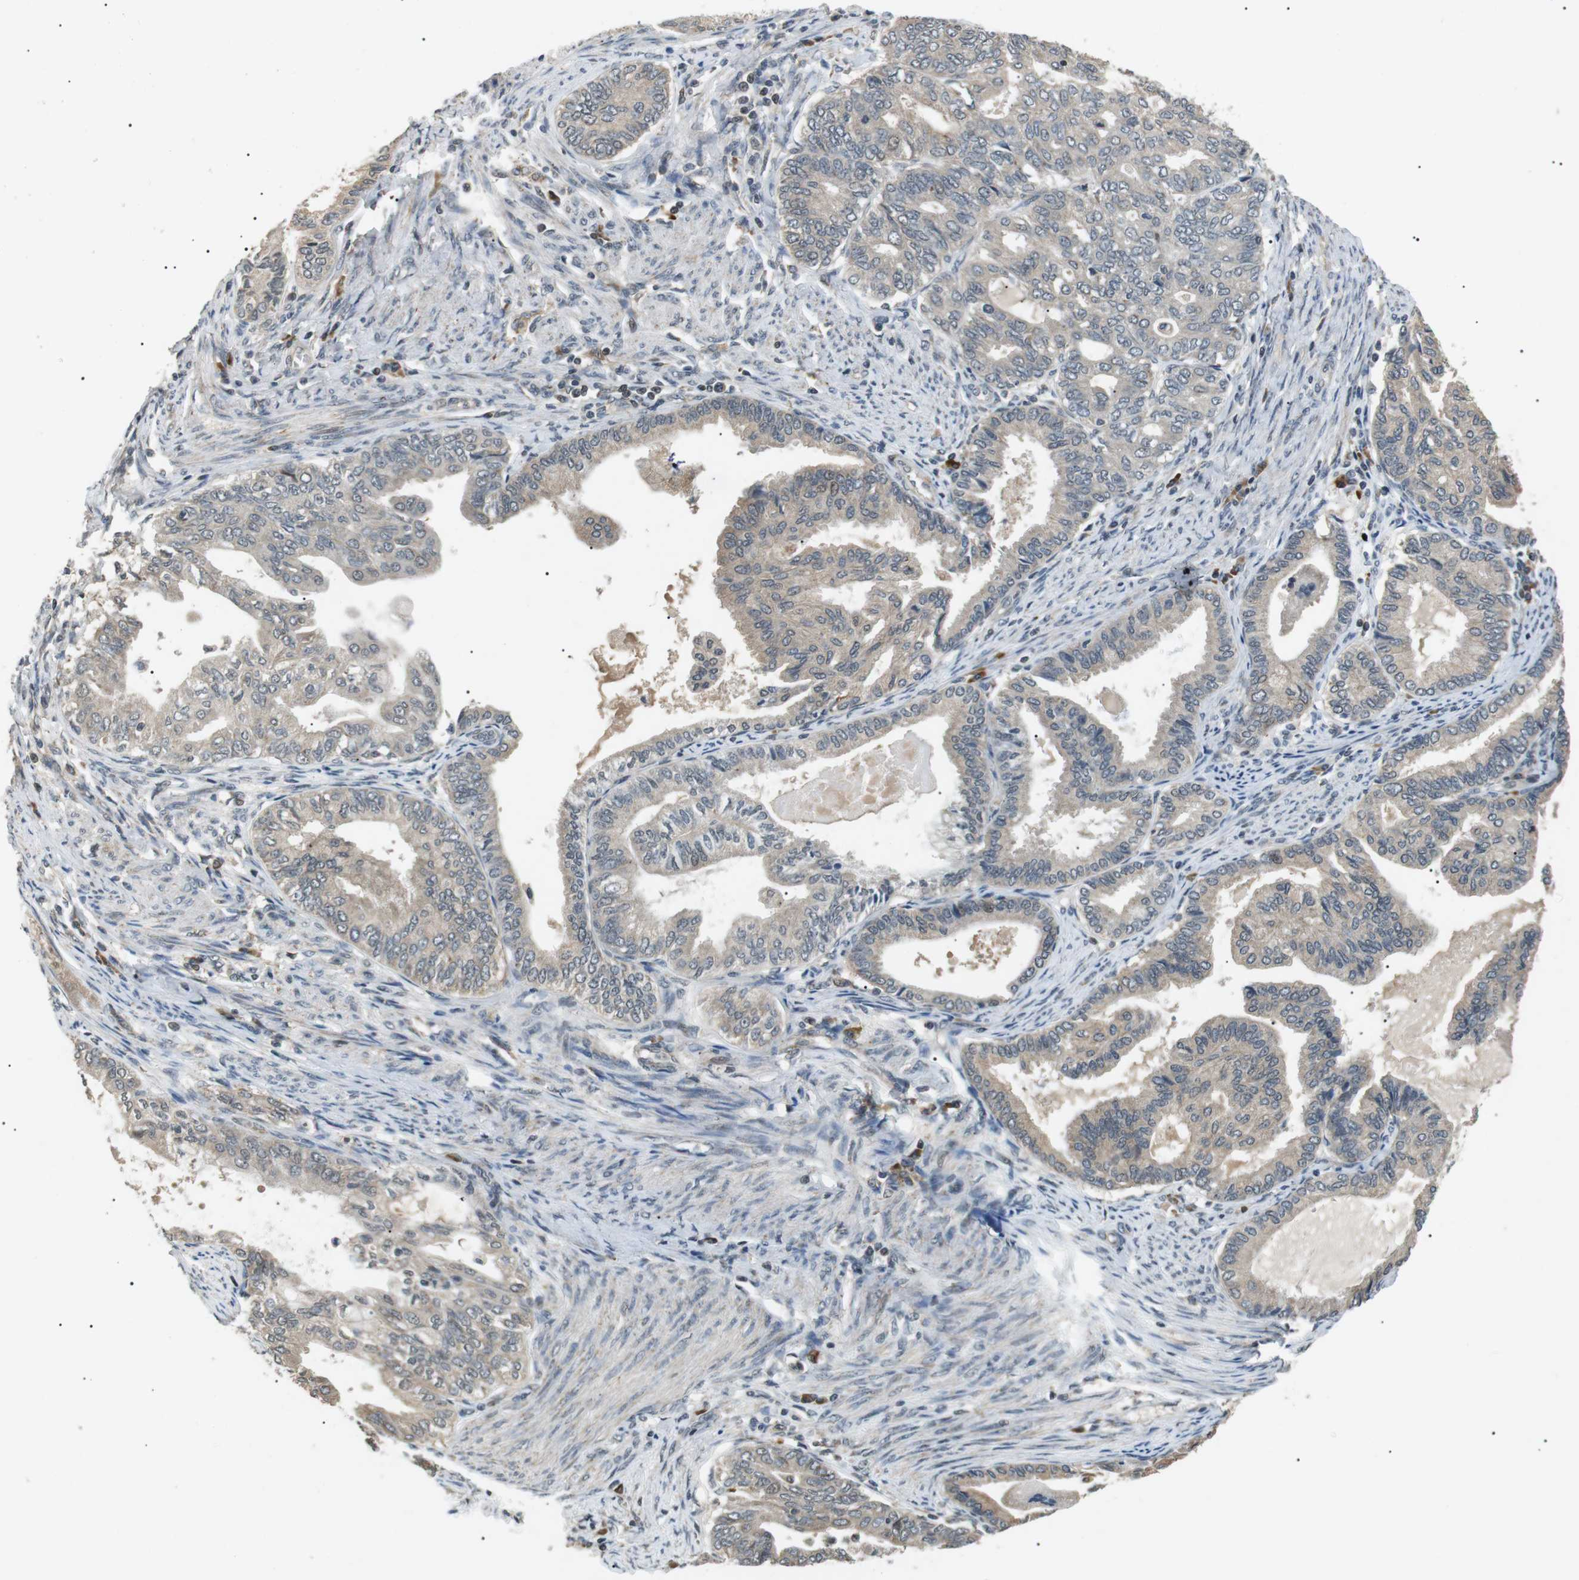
{"staining": {"intensity": "weak", "quantity": ">75%", "location": "cytoplasmic/membranous"}, "tissue": "endometrial cancer", "cell_type": "Tumor cells", "image_type": "cancer", "snomed": [{"axis": "morphology", "description": "Adenocarcinoma, NOS"}, {"axis": "topography", "description": "Endometrium"}], "caption": "Endometrial adenocarcinoma tissue demonstrates weak cytoplasmic/membranous expression in approximately >75% of tumor cells (Stains: DAB (3,3'-diaminobenzidine) in brown, nuclei in blue, Microscopy: brightfield microscopy at high magnification).", "gene": "HSPA13", "patient": {"sex": "female", "age": 86}}